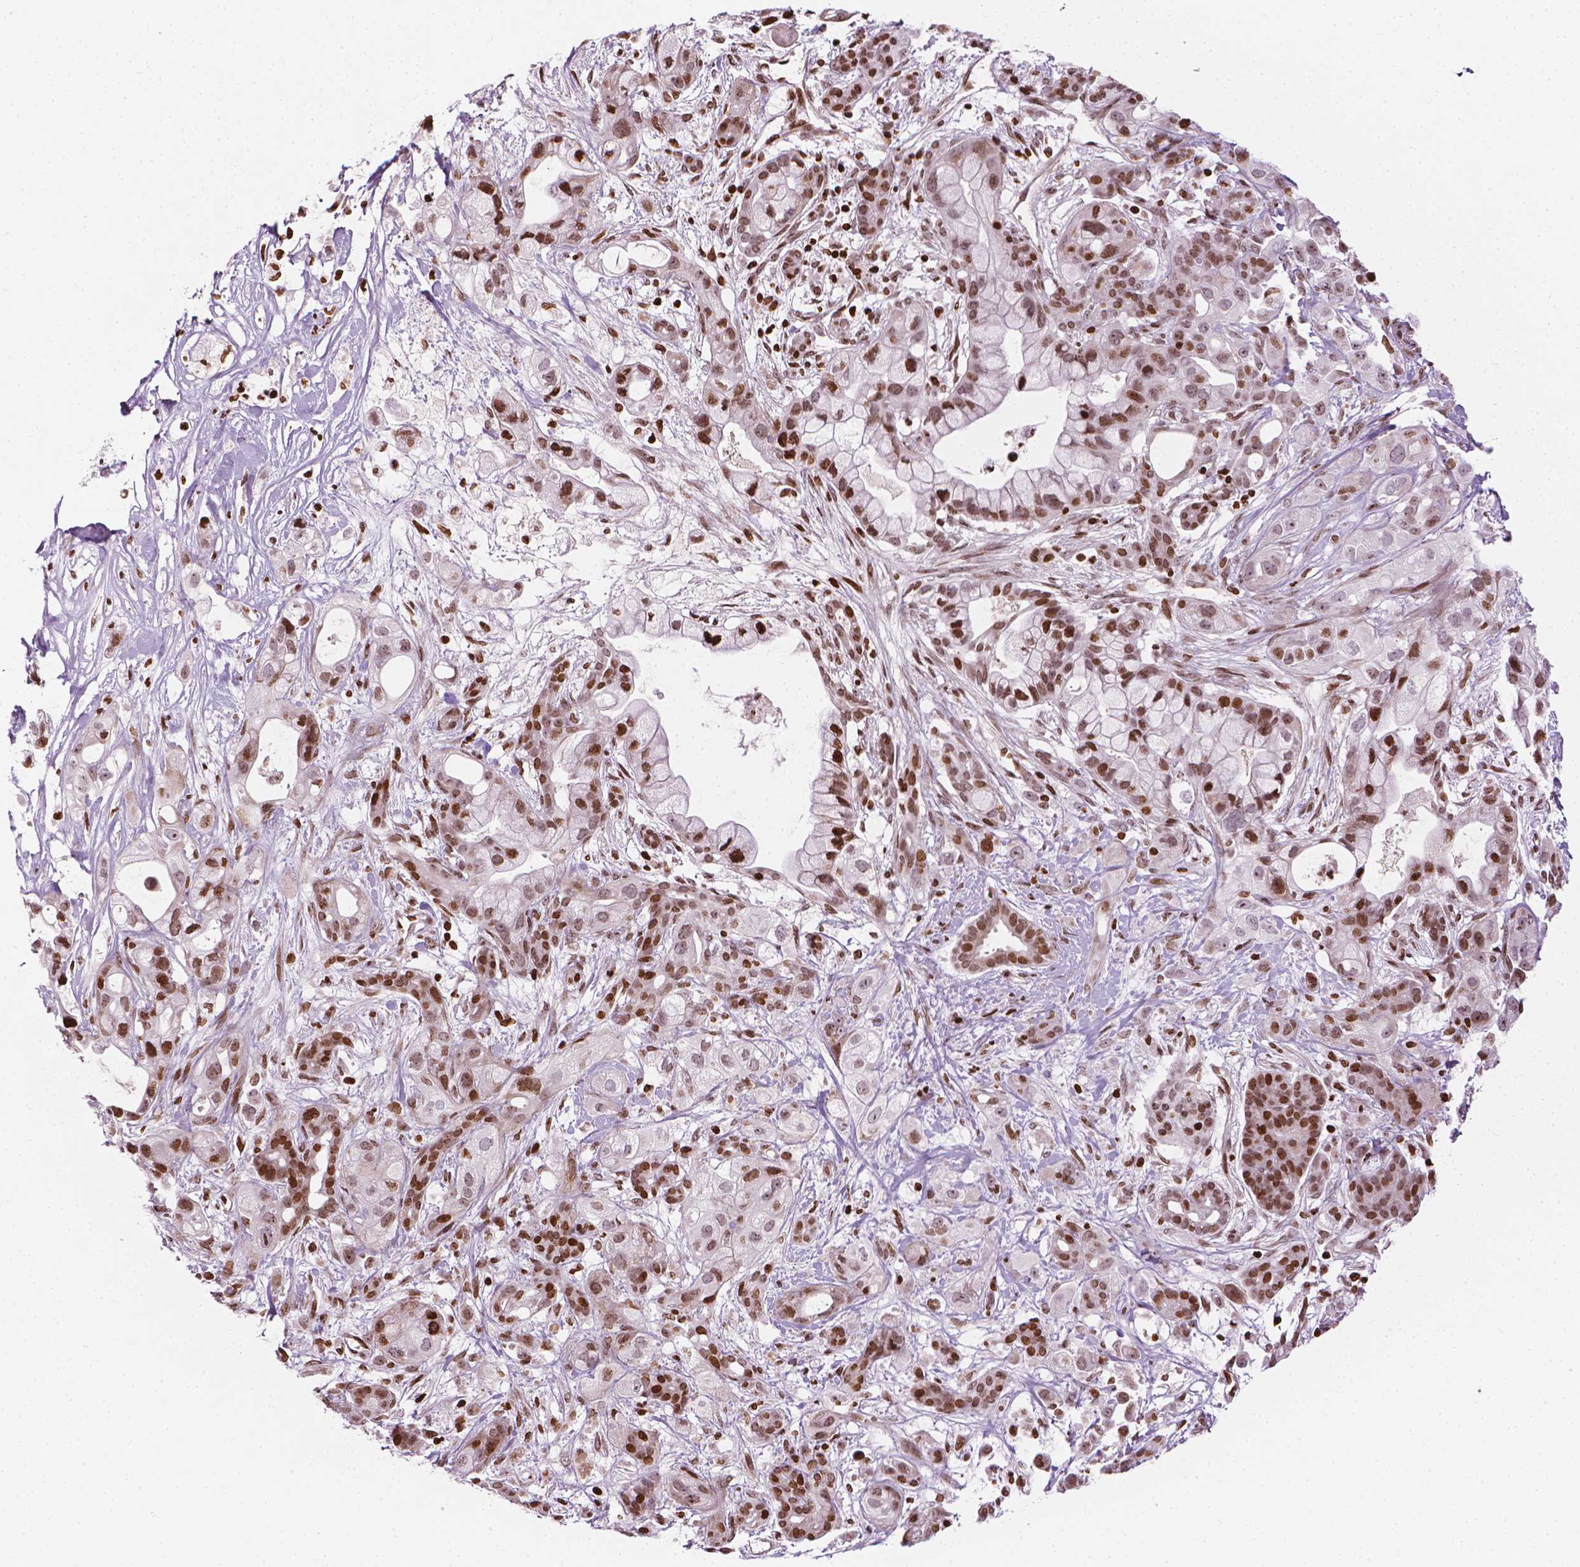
{"staining": {"intensity": "moderate", "quantity": ">75%", "location": "nuclear"}, "tissue": "pancreatic cancer", "cell_type": "Tumor cells", "image_type": "cancer", "snomed": [{"axis": "morphology", "description": "Adenocarcinoma, NOS"}, {"axis": "topography", "description": "Pancreas"}], "caption": "Approximately >75% of tumor cells in human adenocarcinoma (pancreatic) show moderate nuclear protein expression as visualized by brown immunohistochemical staining.", "gene": "PIP4K2A", "patient": {"sex": "male", "age": 44}}